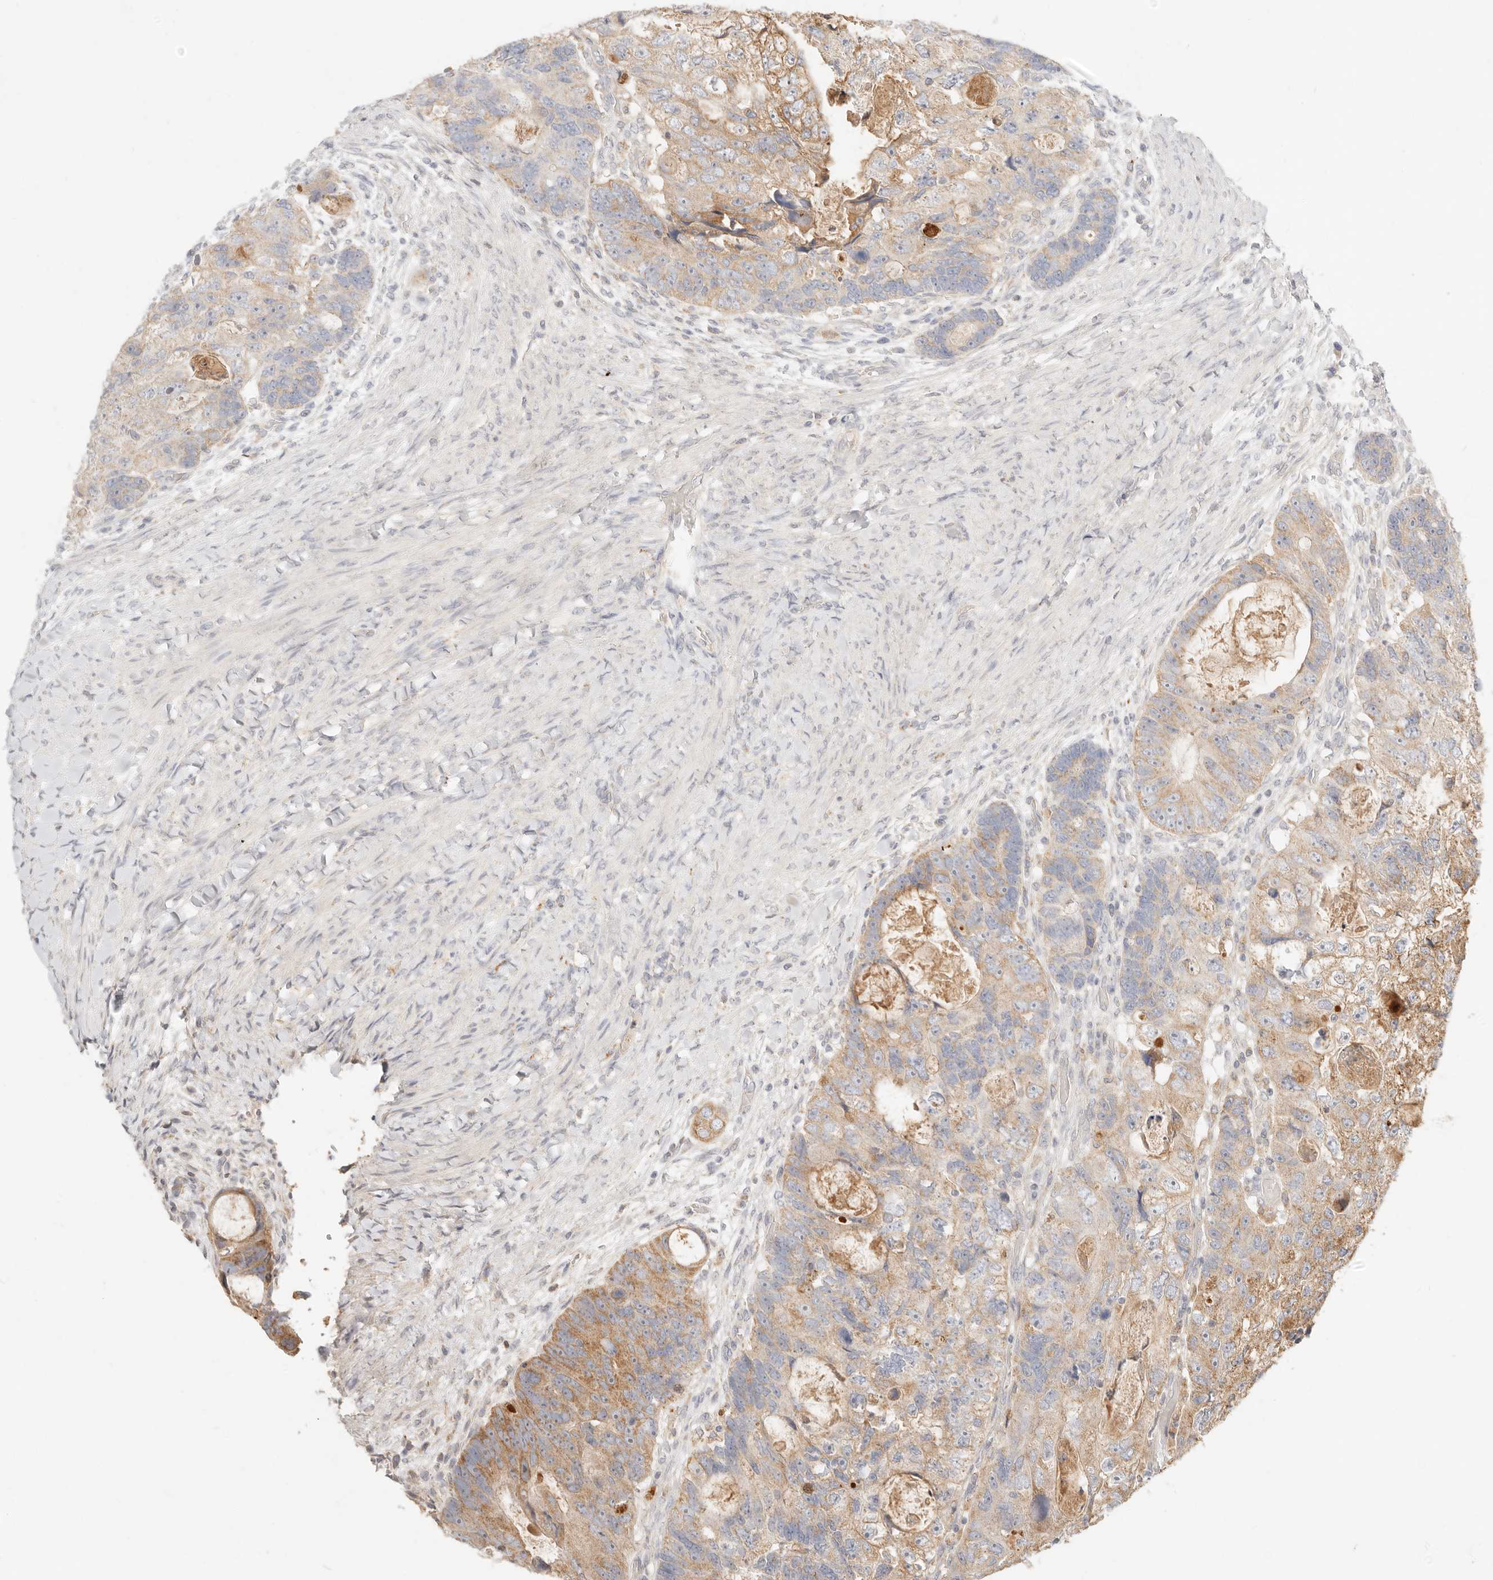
{"staining": {"intensity": "moderate", "quantity": "25%-75%", "location": "cytoplasmic/membranous"}, "tissue": "colorectal cancer", "cell_type": "Tumor cells", "image_type": "cancer", "snomed": [{"axis": "morphology", "description": "Adenocarcinoma, NOS"}, {"axis": "topography", "description": "Rectum"}], "caption": "Colorectal cancer (adenocarcinoma) tissue demonstrates moderate cytoplasmic/membranous expression in approximately 25%-75% of tumor cells", "gene": "ACOX1", "patient": {"sex": "male", "age": 59}}